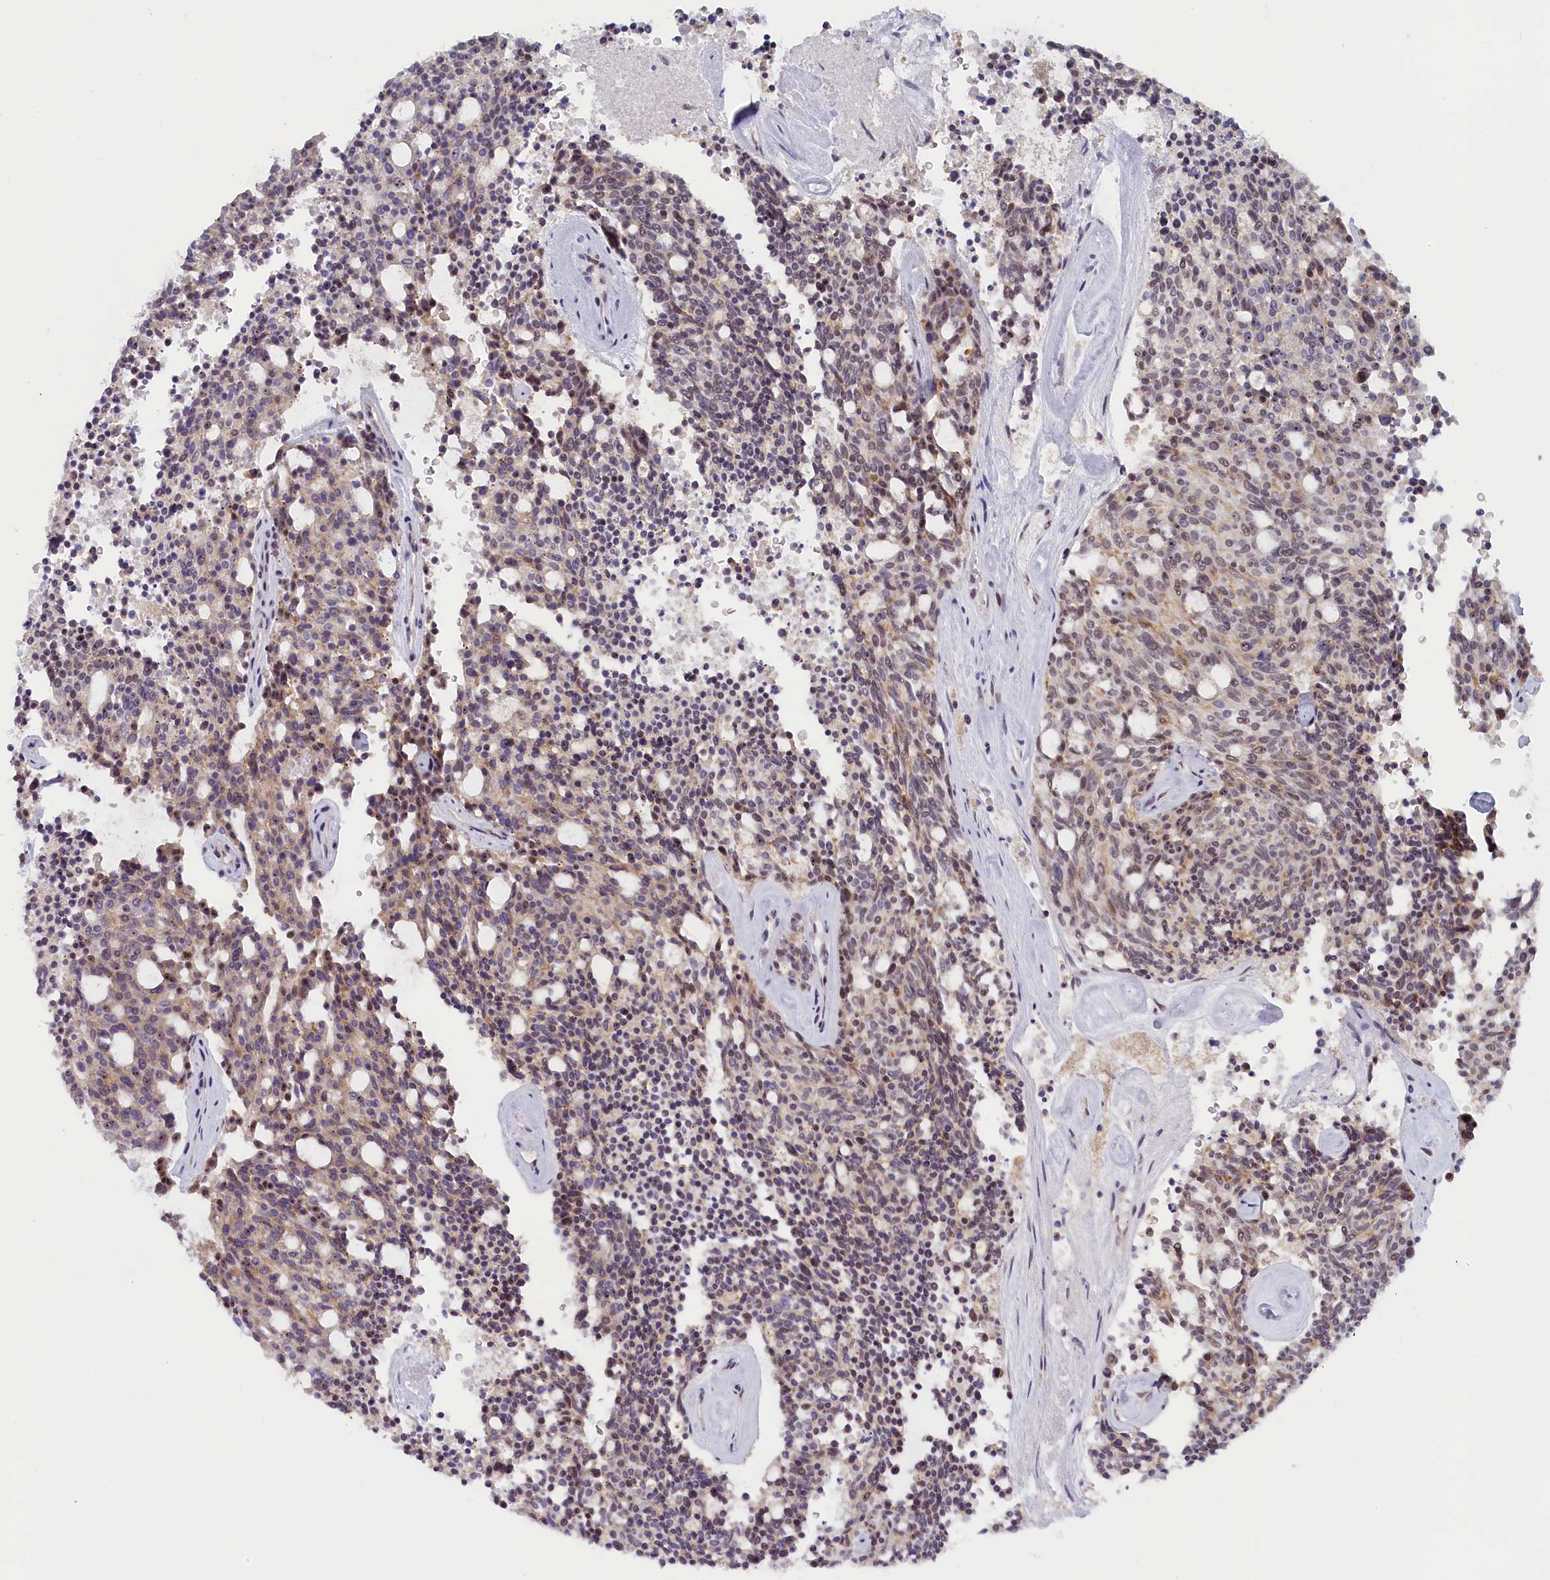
{"staining": {"intensity": "weak", "quantity": "25%-75%", "location": "nuclear"}, "tissue": "carcinoid", "cell_type": "Tumor cells", "image_type": "cancer", "snomed": [{"axis": "morphology", "description": "Carcinoid, malignant, NOS"}, {"axis": "topography", "description": "Pancreas"}], "caption": "This photomicrograph shows IHC staining of malignant carcinoid, with low weak nuclear expression in about 25%-75% of tumor cells.", "gene": "SEC31B", "patient": {"sex": "female", "age": 54}}